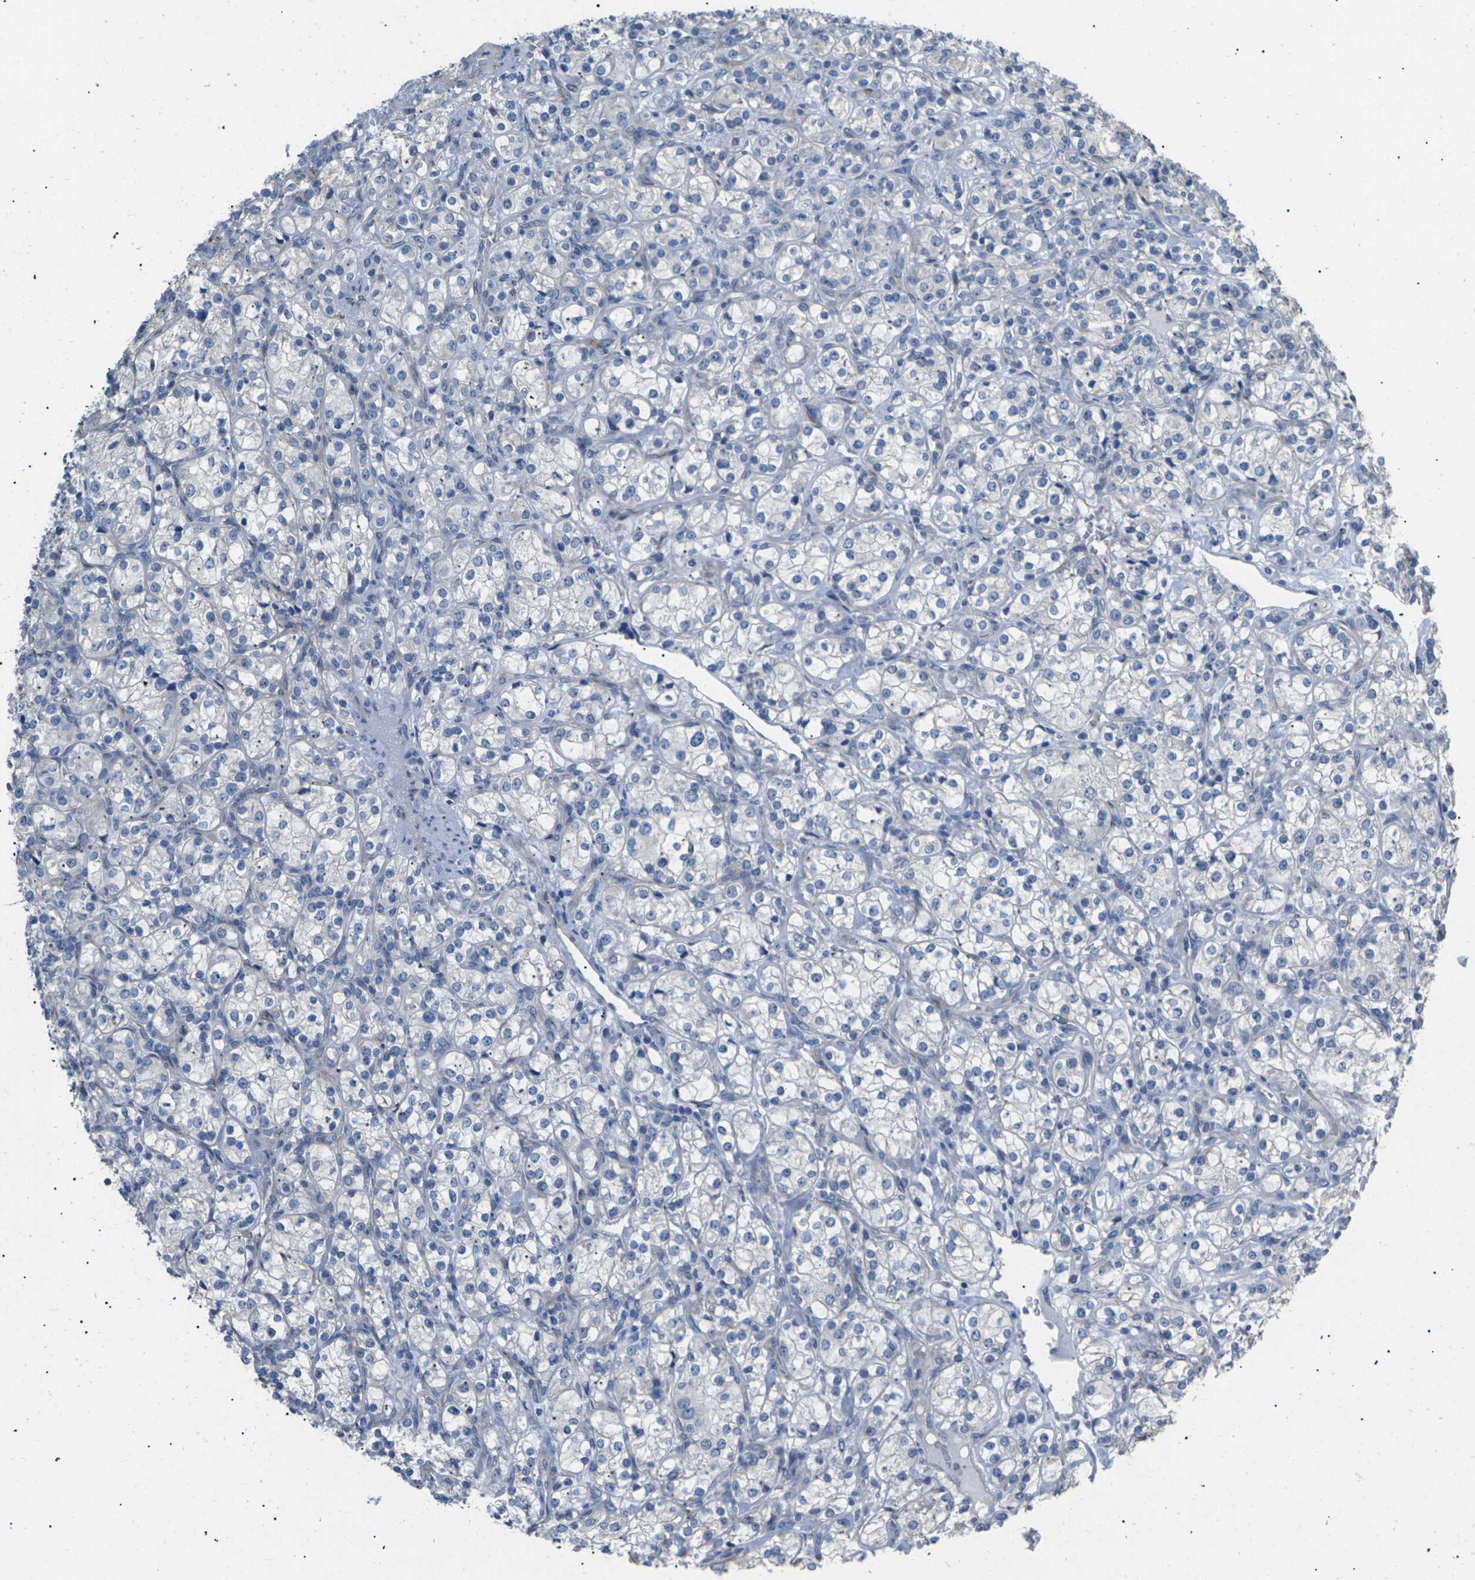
{"staining": {"intensity": "negative", "quantity": "none", "location": "none"}, "tissue": "renal cancer", "cell_type": "Tumor cells", "image_type": "cancer", "snomed": [{"axis": "morphology", "description": "Adenocarcinoma, NOS"}, {"axis": "topography", "description": "Kidney"}], "caption": "A micrograph of renal cancer stained for a protein displays no brown staining in tumor cells.", "gene": "KLHDC8B", "patient": {"sex": "male", "age": 77}}